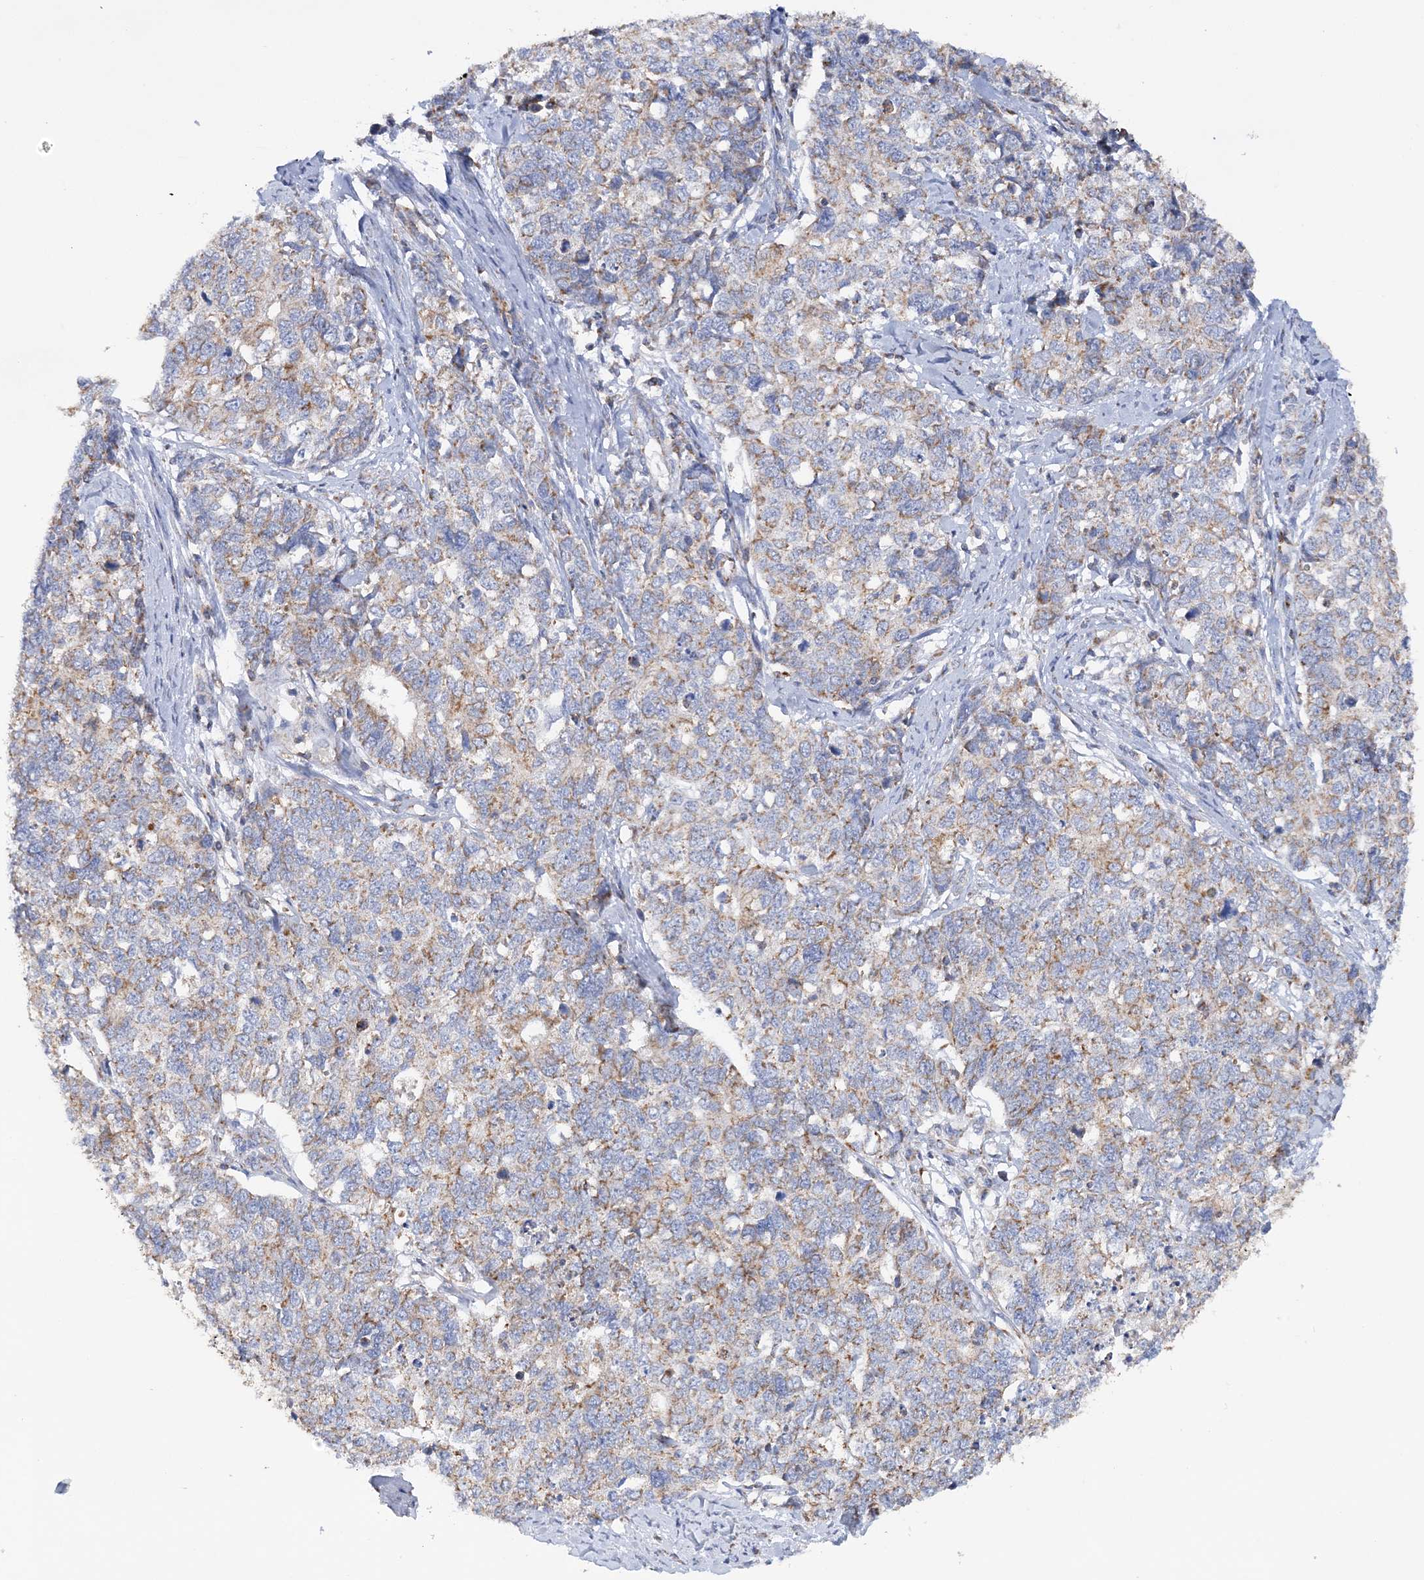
{"staining": {"intensity": "weak", "quantity": ">75%", "location": "cytoplasmic/membranous"}, "tissue": "cervical cancer", "cell_type": "Tumor cells", "image_type": "cancer", "snomed": [{"axis": "morphology", "description": "Squamous cell carcinoma, NOS"}, {"axis": "topography", "description": "Cervix"}], "caption": "Brown immunohistochemical staining in human cervical cancer (squamous cell carcinoma) demonstrates weak cytoplasmic/membranous staining in about >75% of tumor cells.", "gene": "TTC32", "patient": {"sex": "female", "age": 63}}